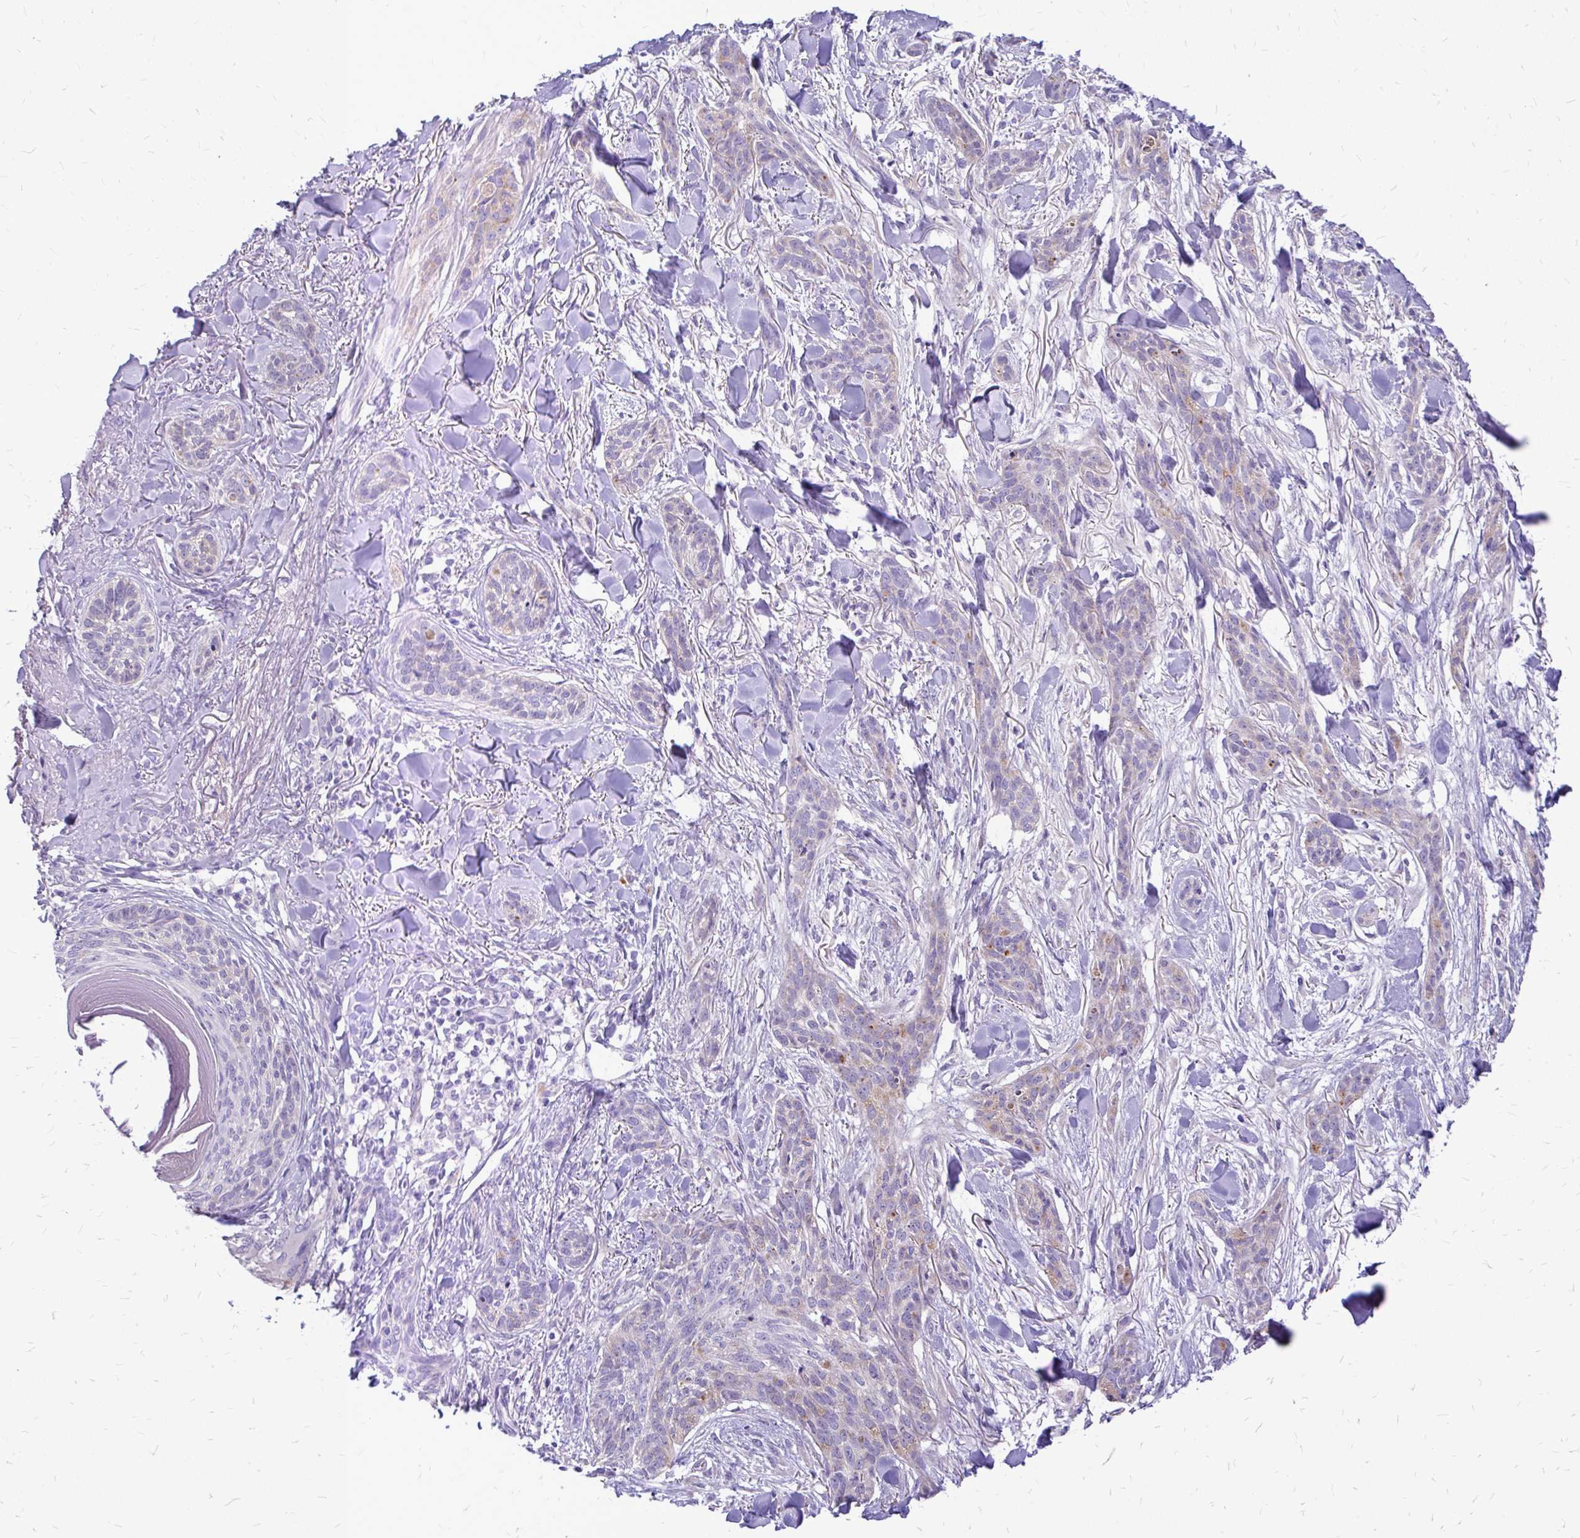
{"staining": {"intensity": "negative", "quantity": "none", "location": "none"}, "tissue": "skin cancer", "cell_type": "Tumor cells", "image_type": "cancer", "snomed": [{"axis": "morphology", "description": "Basal cell carcinoma"}, {"axis": "topography", "description": "Skin"}], "caption": "DAB immunohistochemical staining of skin cancer (basal cell carcinoma) shows no significant positivity in tumor cells.", "gene": "MAP1LC3A", "patient": {"sex": "male", "age": 52}}